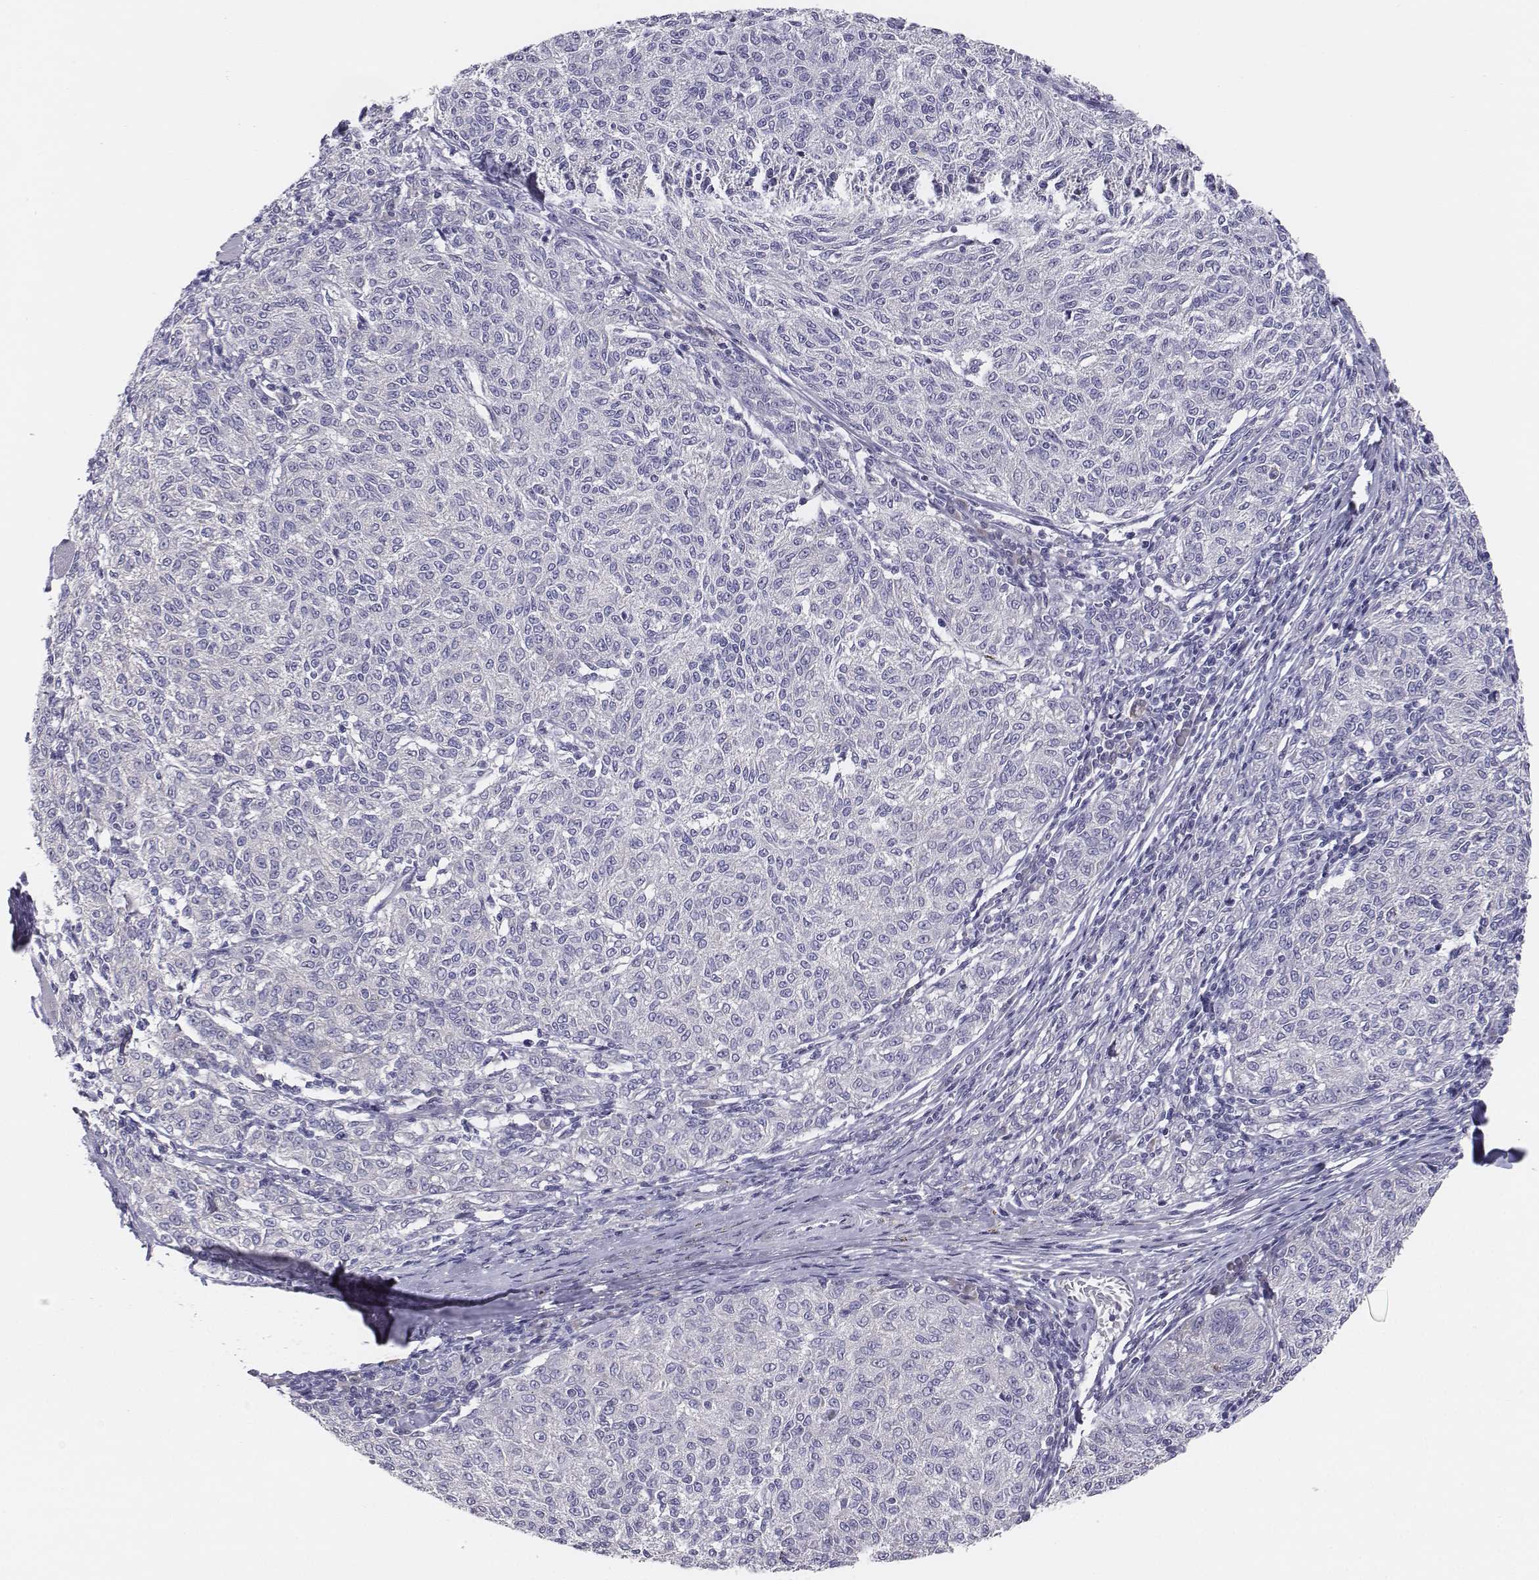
{"staining": {"intensity": "negative", "quantity": "none", "location": "none"}, "tissue": "melanoma", "cell_type": "Tumor cells", "image_type": "cancer", "snomed": [{"axis": "morphology", "description": "Malignant melanoma, NOS"}, {"axis": "topography", "description": "Skin"}], "caption": "Tumor cells show no significant staining in malignant melanoma. The staining was performed using DAB to visualize the protein expression in brown, while the nuclei were stained in blue with hematoxylin (Magnification: 20x).", "gene": "CHST14", "patient": {"sex": "female", "age": 72}}